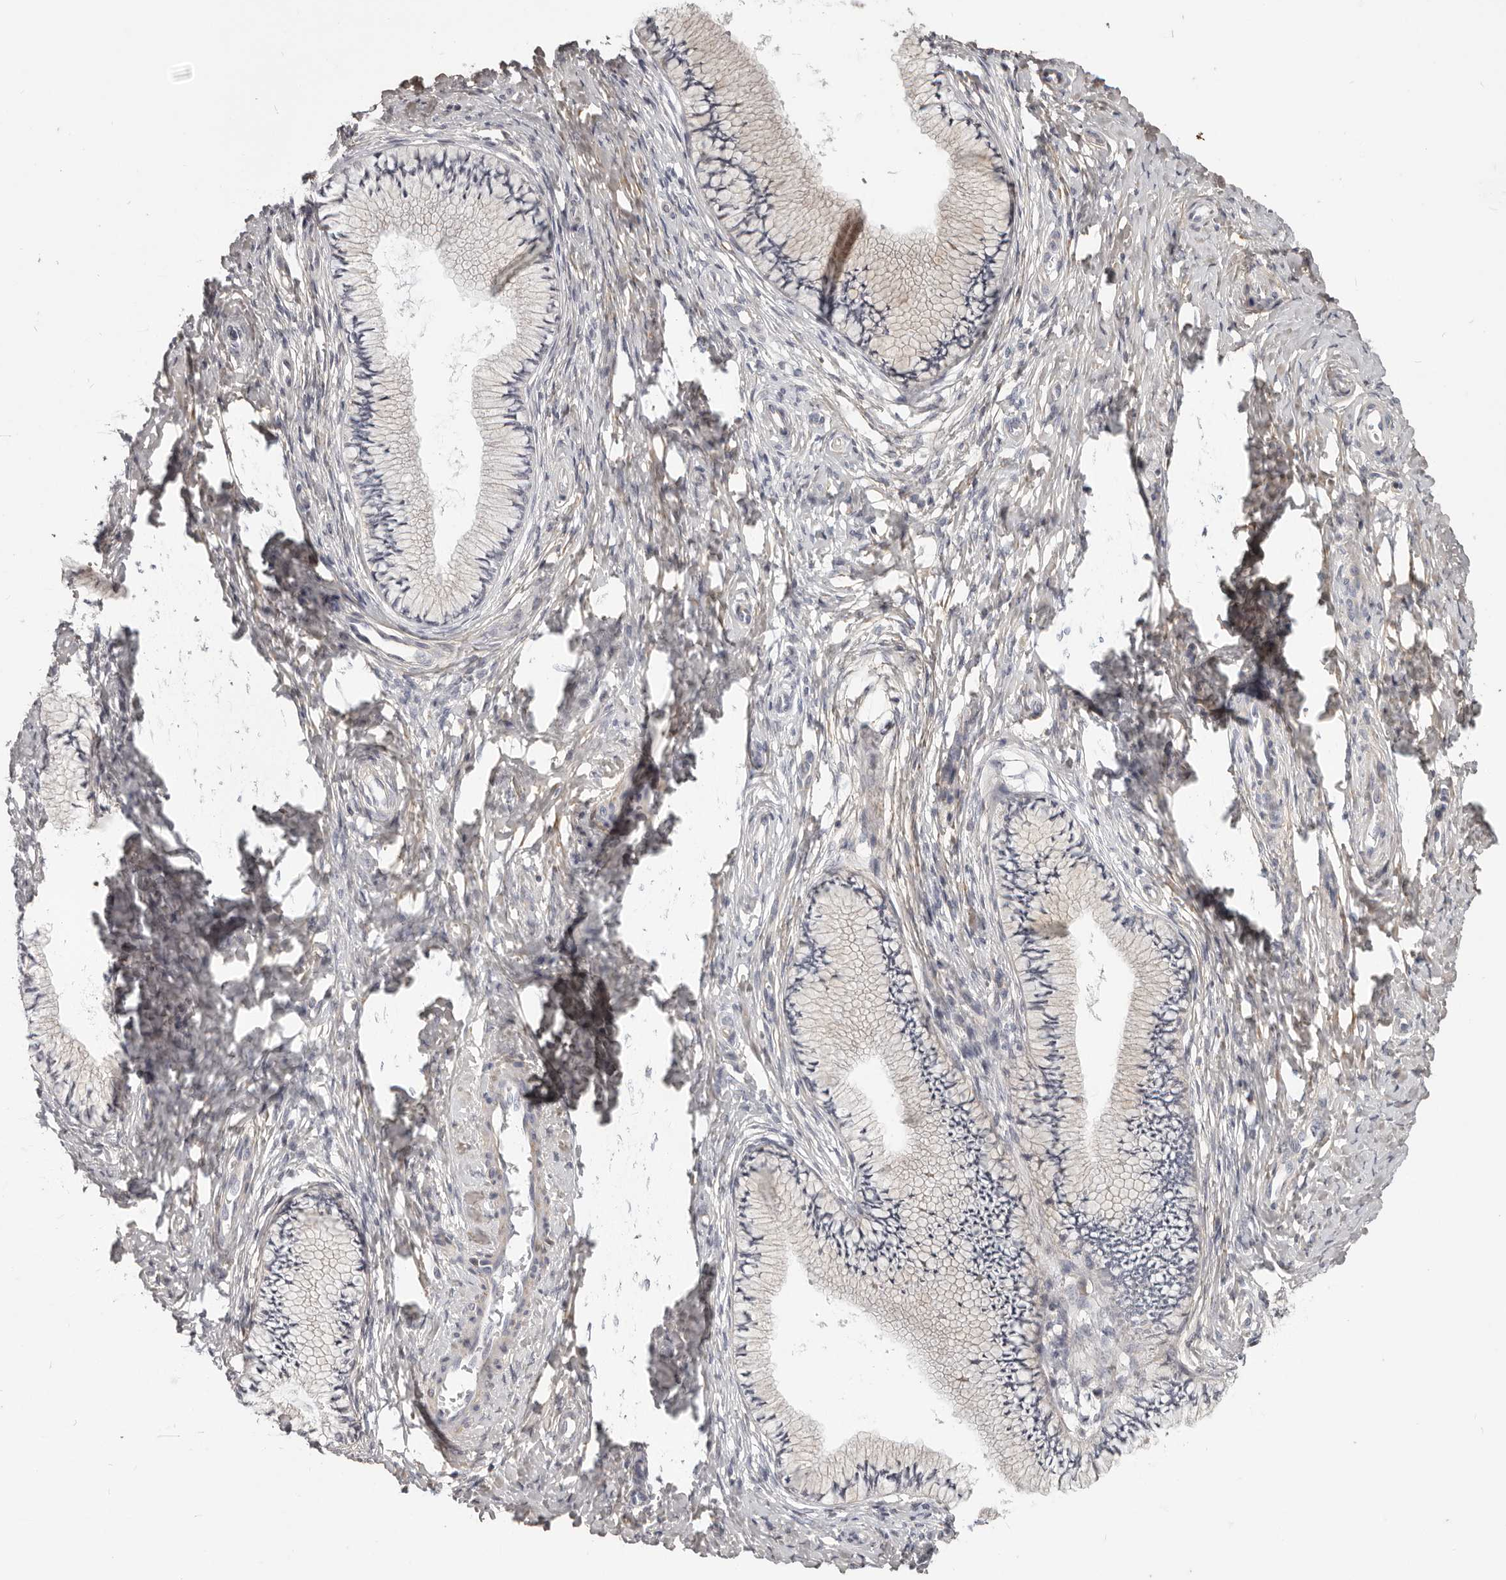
{"staining": {"intensity": "negative", "quantity": "none", "location": "none"}, "tissue": "cervix", "cell_type": "Glandular cells", "image_type": "normal", "snomed": [{"axis": "morphology", "description": "Normal tissue, NOS"}, {"axis": "topography", "description": "Cervix"}], "caption": "Immunohistochemical staining of unremarkable cervix demonstrates no significant positivity in glandular cells.", "gene": "MRPS10", "patient": {"sex": "female", "age": 36}}